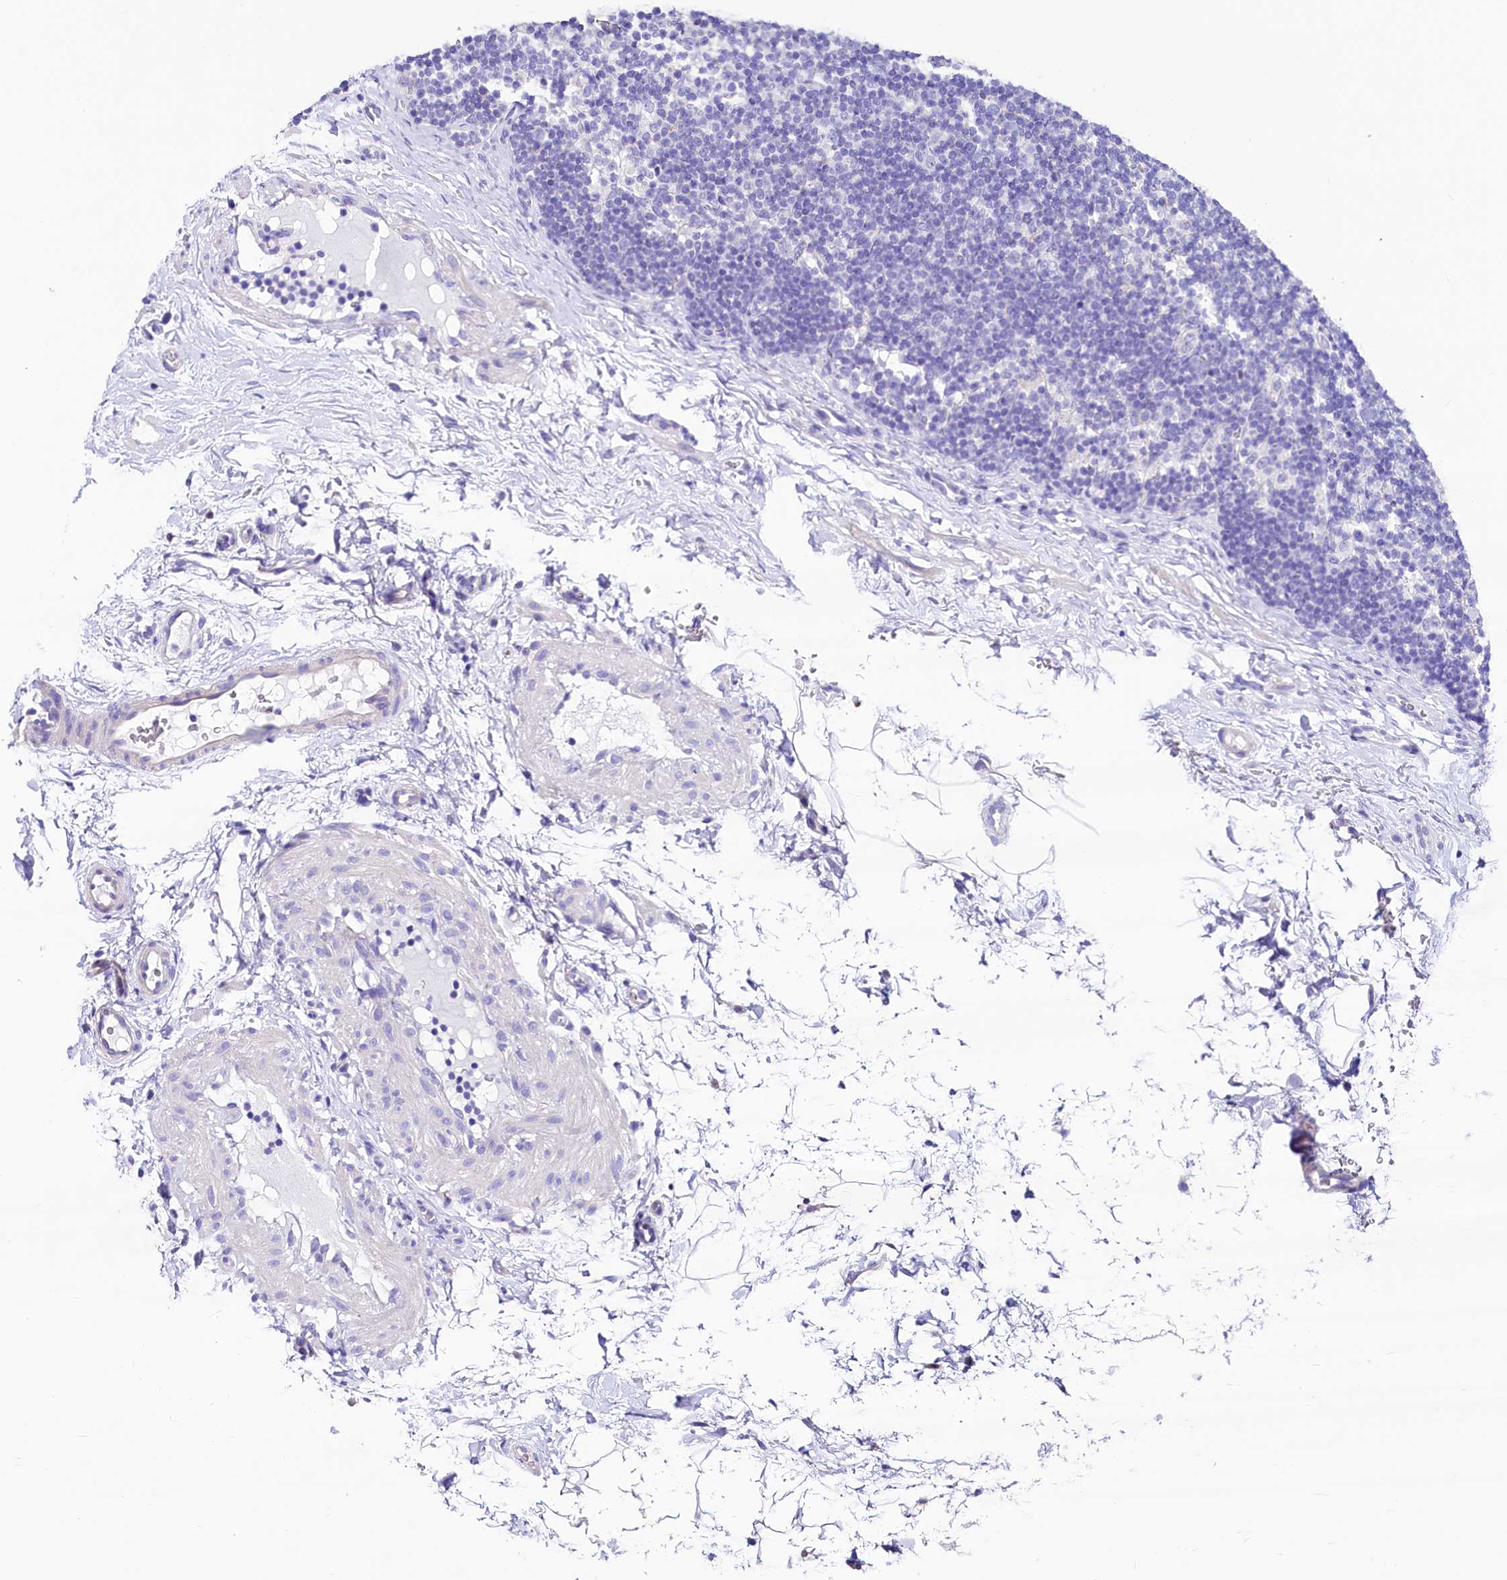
{"staining": {"intensity": "negative", "quantity": "none", "location": "none"}, "tissue": "lymph node", "cell_type": "Germinal center cells", "image_type": "normal", "snomed": [{"axis": "morphology", "description": "Normal tissue, NOS"}, {"axis": "topography", "description": "Lymph node"}], "caption": "Immunohistochemistry (IHC) histopathology image of unremarkable lymph node stained for a protein (brown), which reveals no staining in germinal center cells. (Immunohistochemistry (IHC), brightfield microscopy, high magnification).", "gene": "RBP3", "patient": {"sex": "female", "age": 22}}